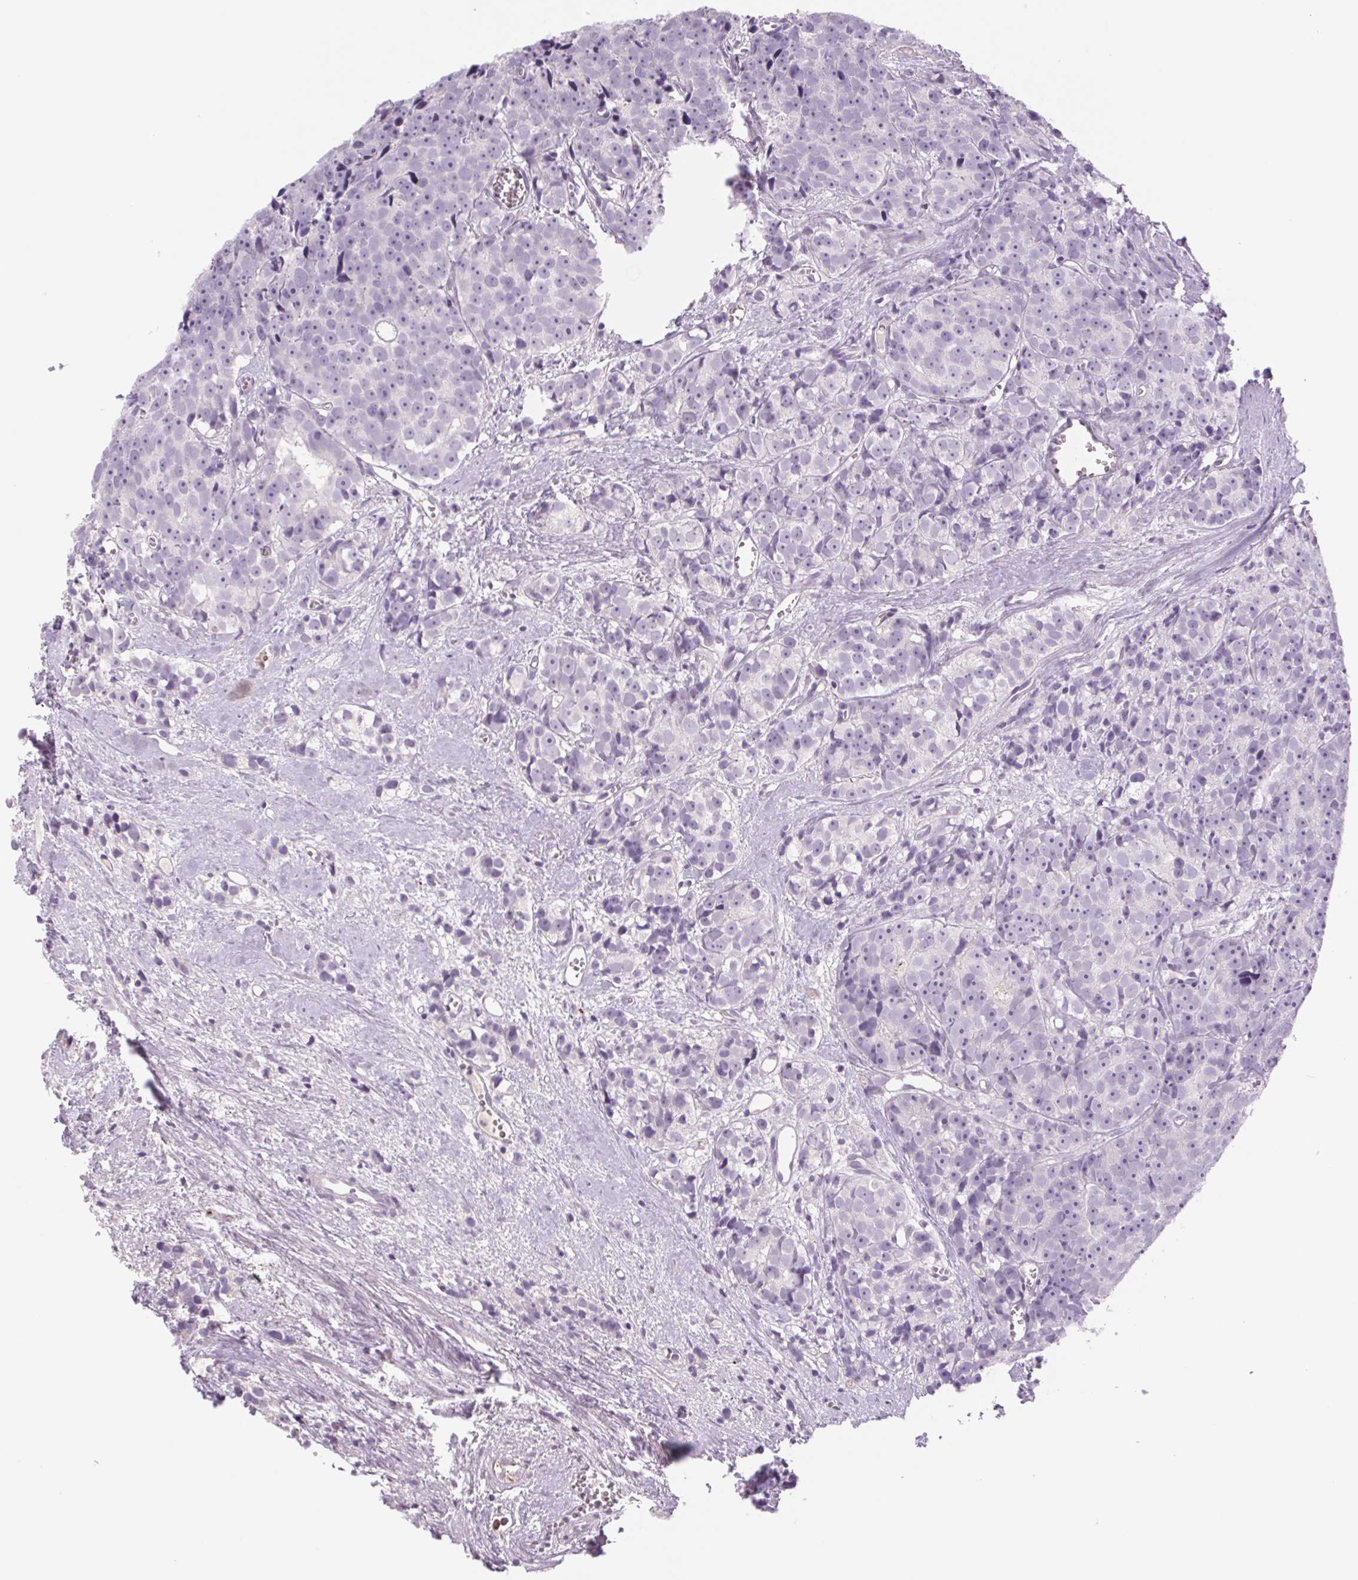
{"staining": {"intensity": "negative", "quantity": "none", "location": "none"}, "tissue": "prostate cancer", "cell_type": "Tumor cells", "image_type": "cancer", "snomed": [{"axis": "morphology", "description": "Adenocarcinoma, High grade"}, {"axis": "topography", "description": "Prostate"}], "caption": "Immunohistochemistry (IHC) of prostate cancer displays no positivity in tumor cells.", "gene": "KRT1", "patient": {"sex": "male", "age": 77}}